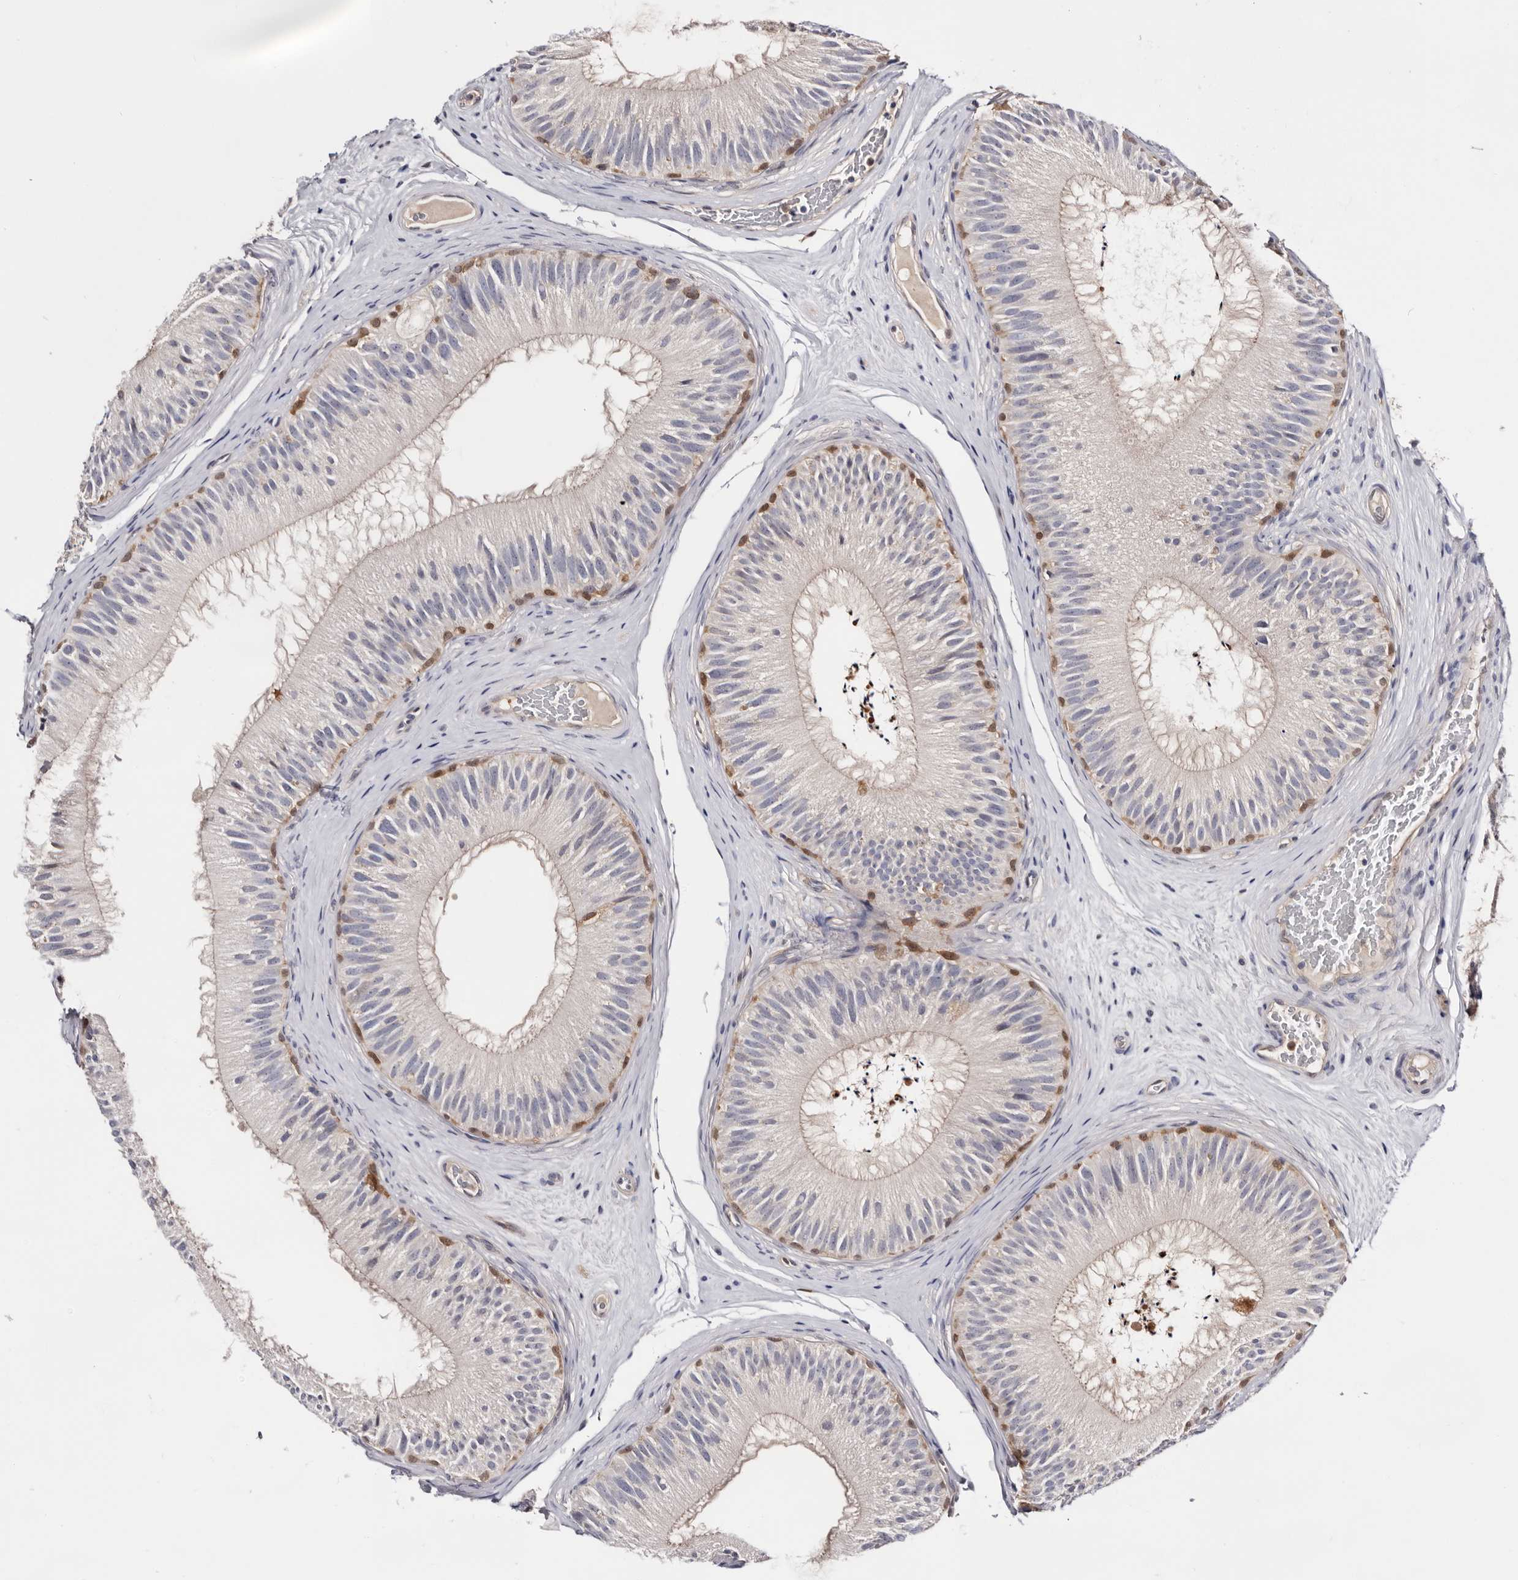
{"staining": {"intensity": "moderate", "quantity": "<25%", "location": "cytoplasmic/membranous,nuclear"}, "tissue": "epididymis", "cell_type": "Glandular cells", "image_type": "normal", "snomed": [{"axis": "morphology", "description": "Normal tissue, NOS"}, {"axis": "topography", "description": "Epididymis"}], "caption": "A low amount of moderate cytoplasmic/membranous,nuclear staining is identified in about <25% of glandular cells in unremarkable epididymis. (brown staining indicates protein expression, while blue staining denotes nuclei).", "gene": "TP53I3", "patient": {"sex": "male", "age": 45}}